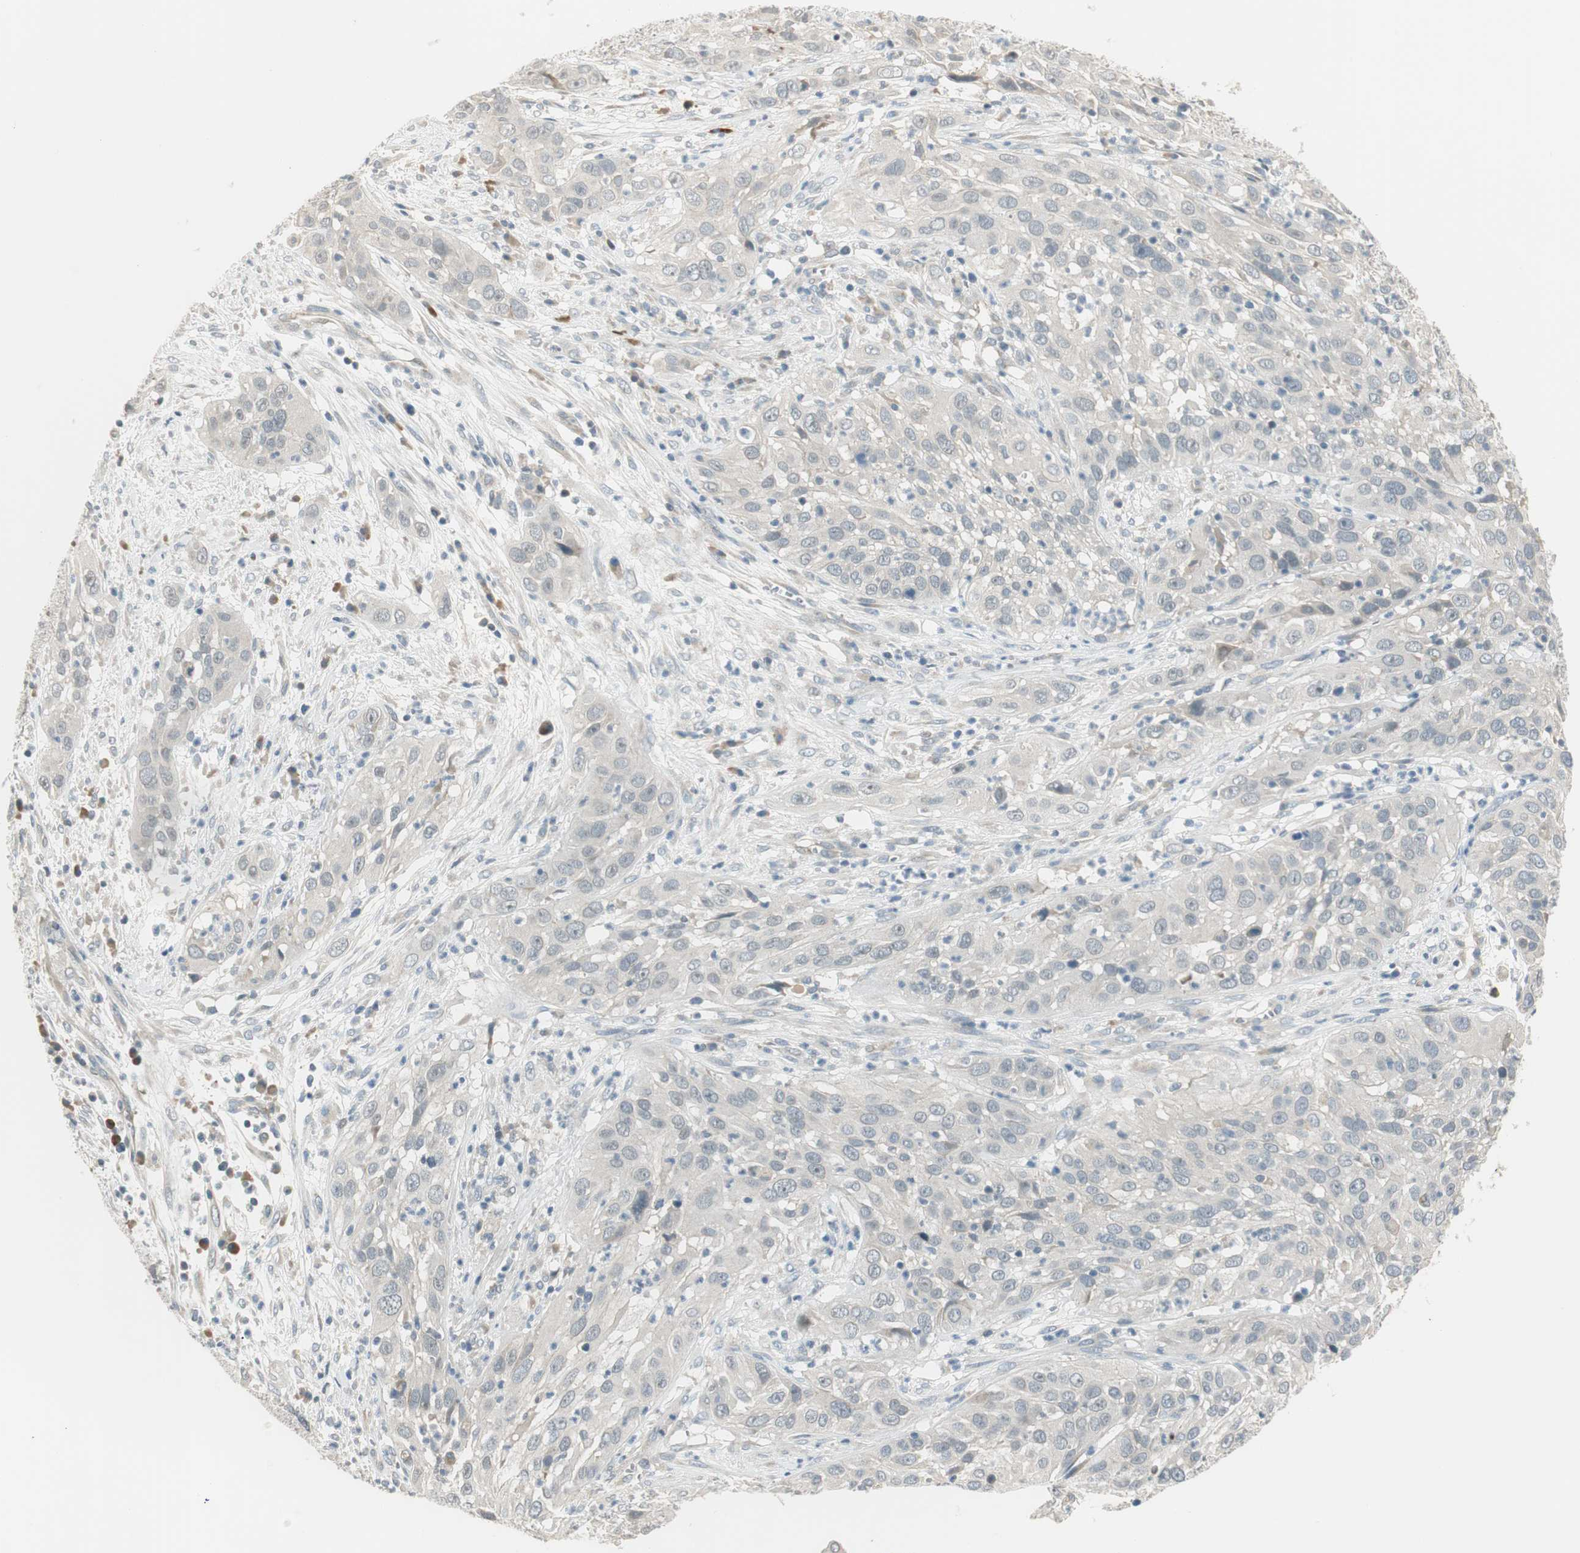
{"staining": {"intensity": "negative", "quantity": "none", "location": "none"}, "tissue": "cervical cancer", "cell_type": "Tumor cells", "image_type": "cancer", "snomed": [{"axis": "morphology", "description": "Squamous cell carcinoma, NOS"}, {"axis": "topography", "description": "Cervix"}], "caption": "Immunohistochemical staining of human squamous cell carcinoma (cervical) exhibits no significant expression in tumor cells.", "gene": "PCDHB15", "patient": {"sex": "female", "age": 32}}